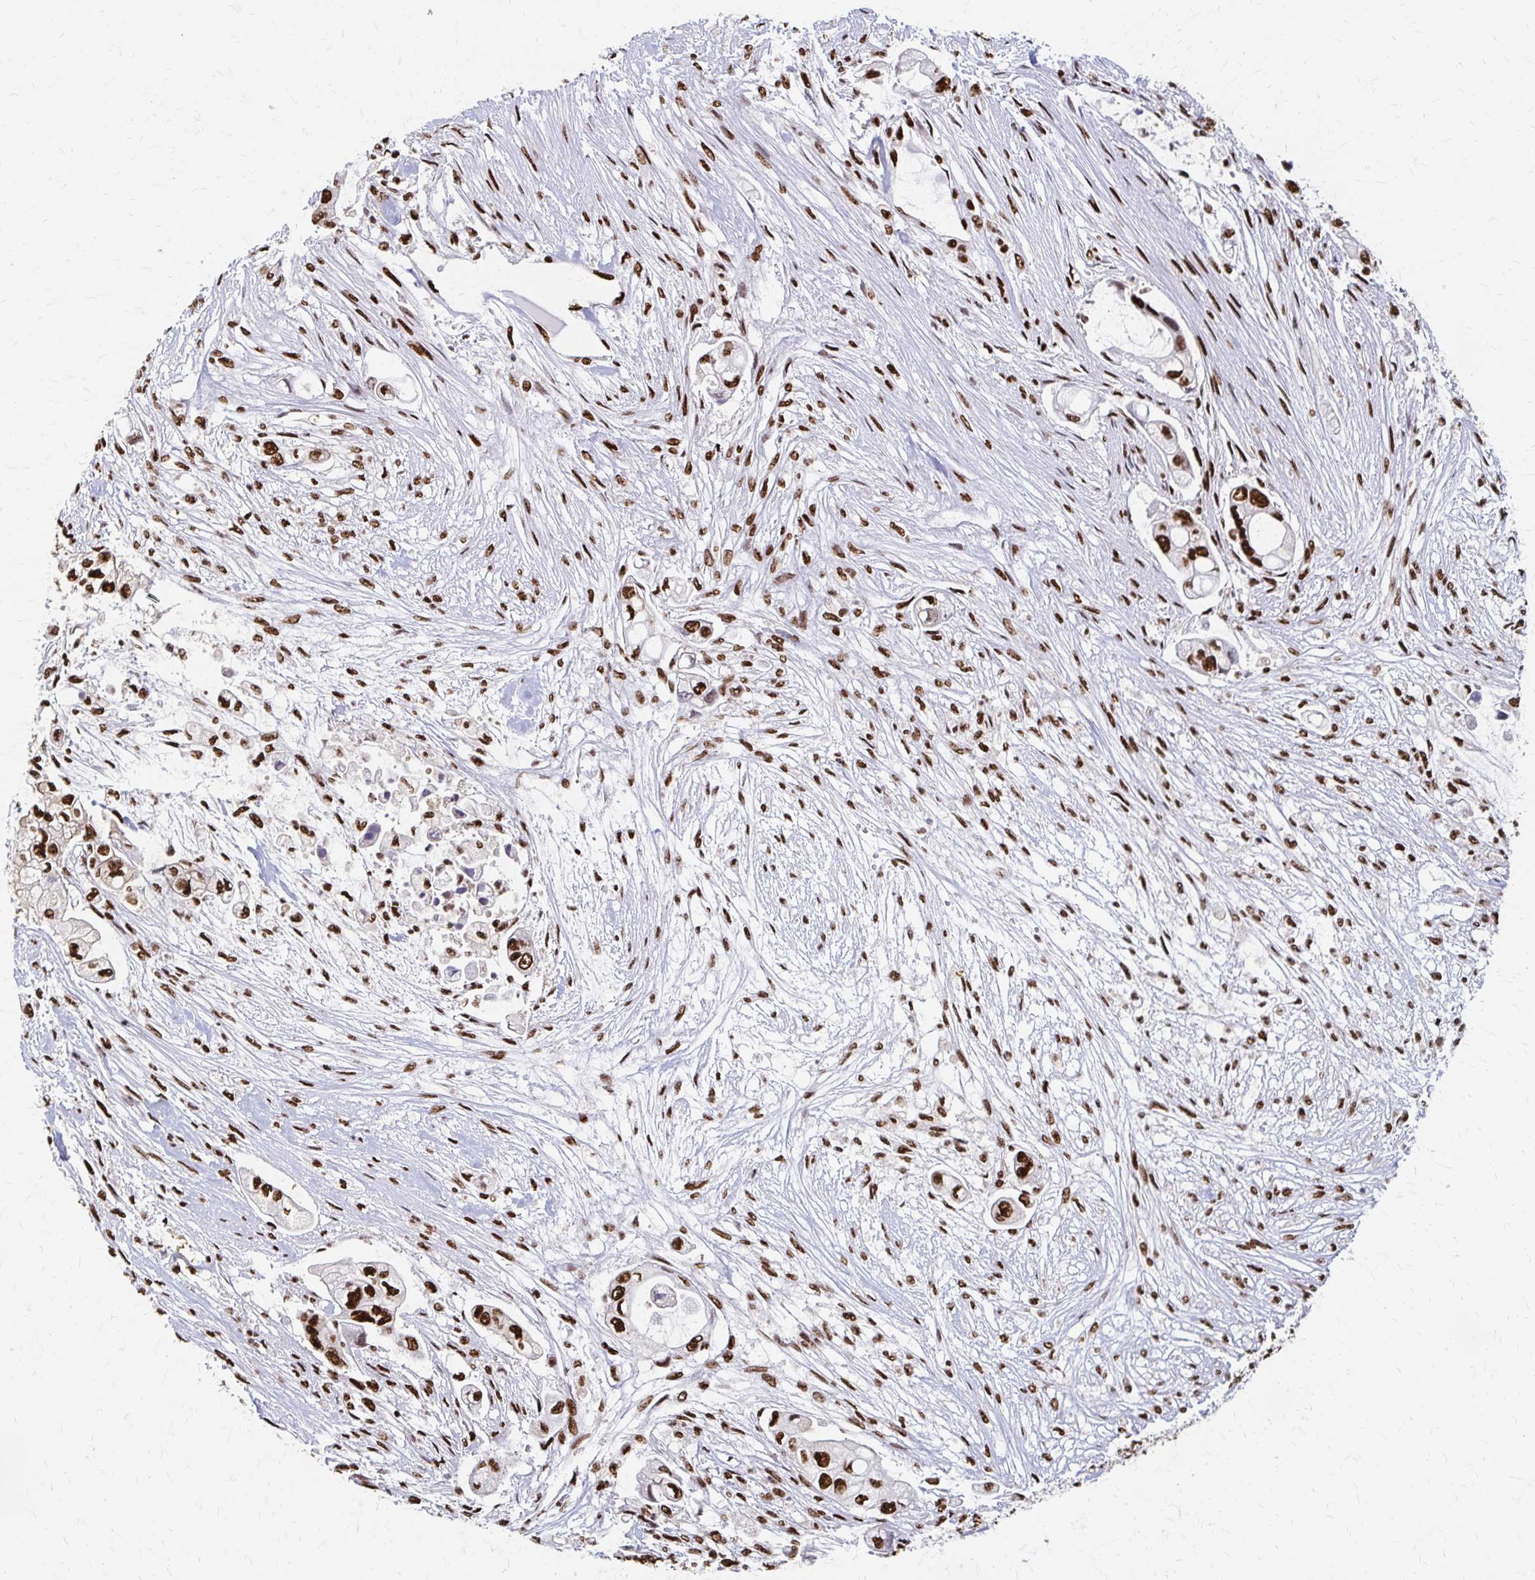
{"staining": {"intensity": "strong", "quantity": ">75%", "location": "nuclear"}, "tissue": "pancreatic cancer", "cell_type": "Tumor cells", "image_type": "cancer", "snomed": [{"axis": "morphology", "description": "Adenocarcinoma, NOS"}, {"axis": "topography", "description": "Pancreas"}], "caption": "This photomicrograph exhibits adenocarcinoma (pancreatic) stained with immunohistochemistry to label a protein in brown. The nuclear of tumor cells show strong positivity for the protein. Nuclei are counter-stained blue.", "gene": "CNKSR3", "patient": {"sex": "female", "age": 69}}